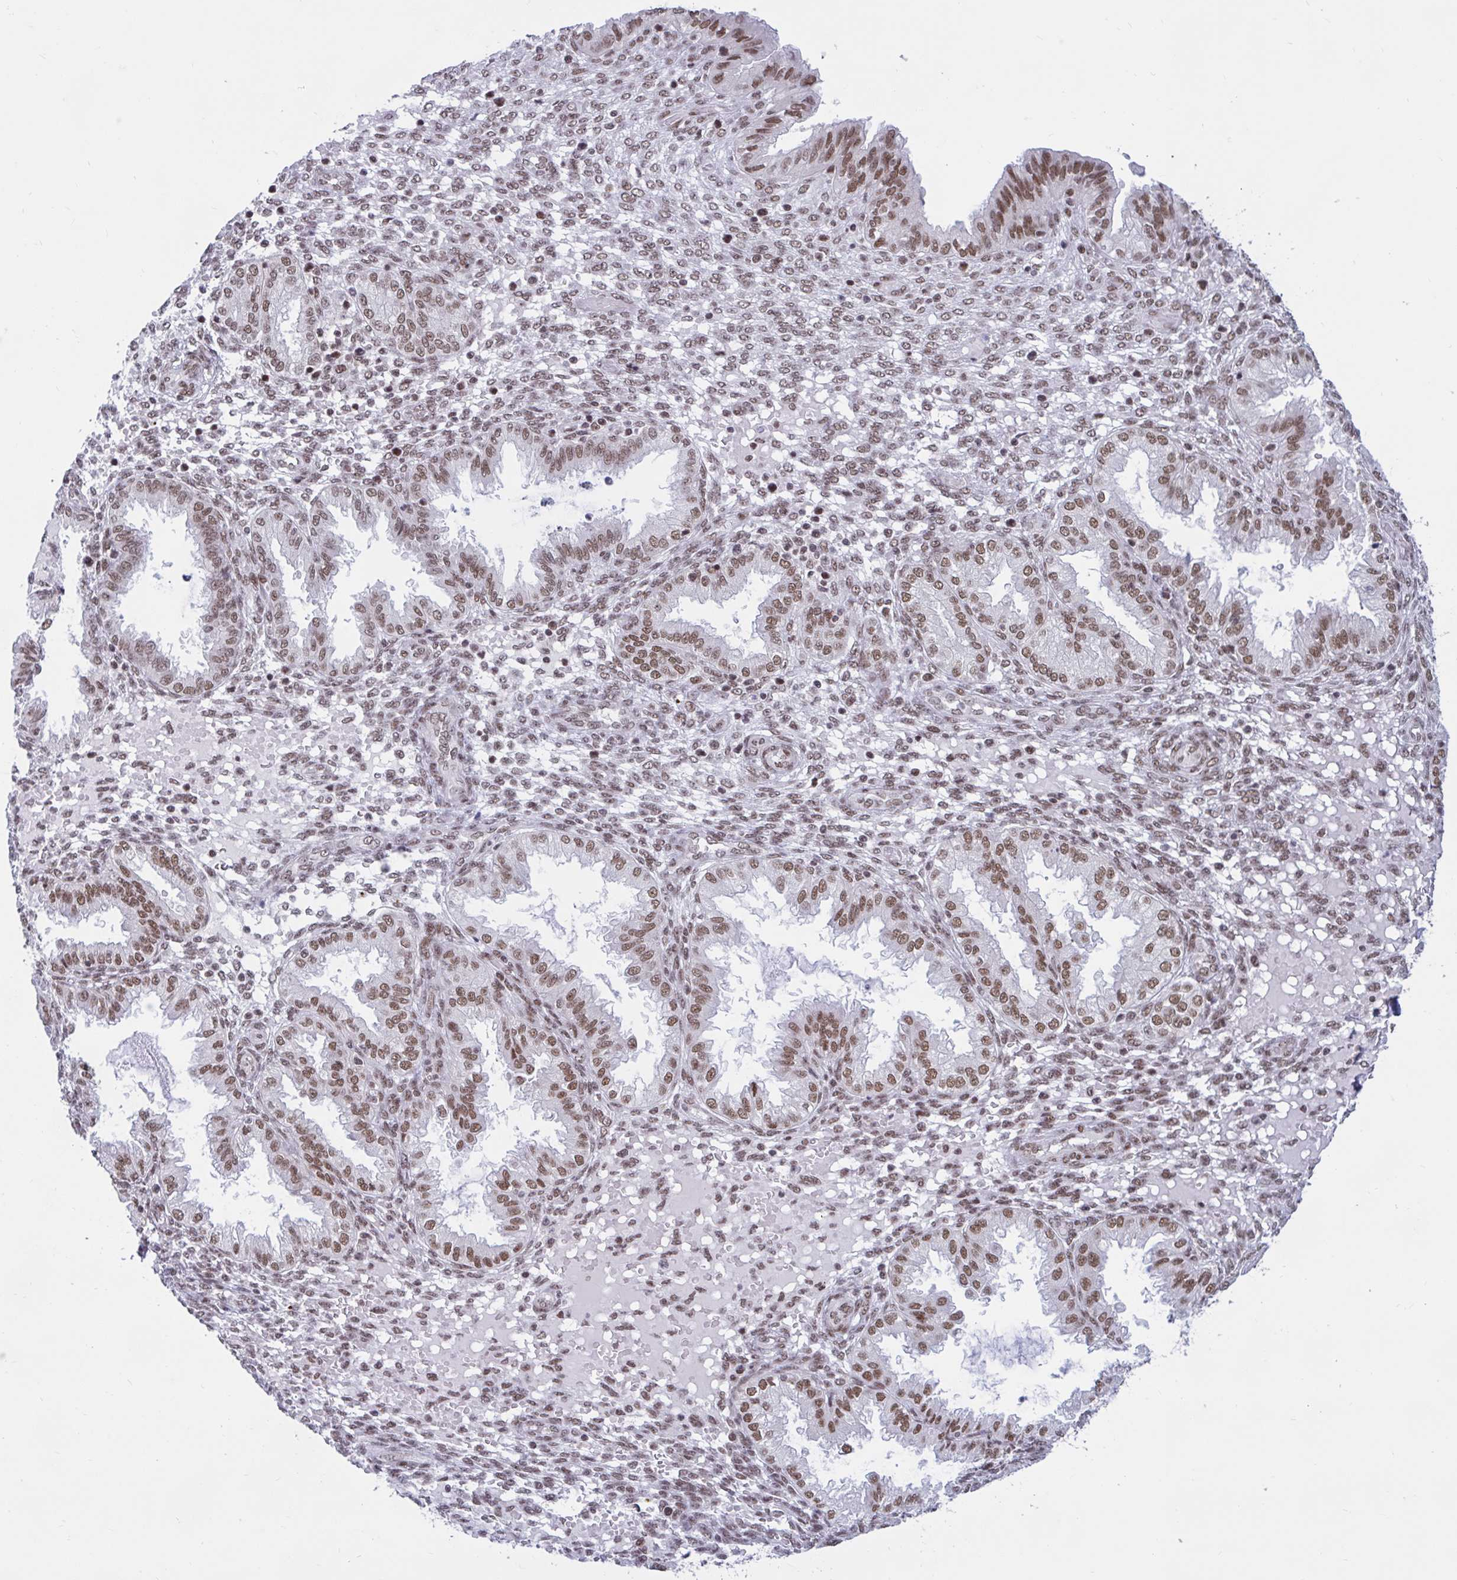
{"staining": {"intensity": "weak", "quantity": "25%-75%", "location": "nuclear"}, "tissue": "endometrium", "cell_type": "Cells in endometrial stroma", "image_type": "normal", "snomed": [{"axis": "morphology", "description": "Normal tissue, NOS"}, {"axis": "topography", "description": "Endometrium"}], "caption": "High-magnification brightfield microscopy of unremarkable endometrium stained with DAB (3,3'-diaminobenzidine) (brown) and counterstained with hematoxylin (blue). cells in endometrial stroma exhibit weak nuclear staining is identified in about25%-75% of cells.", "gene": "PHF10", "patient": {"sex": "female", "age": 33}}